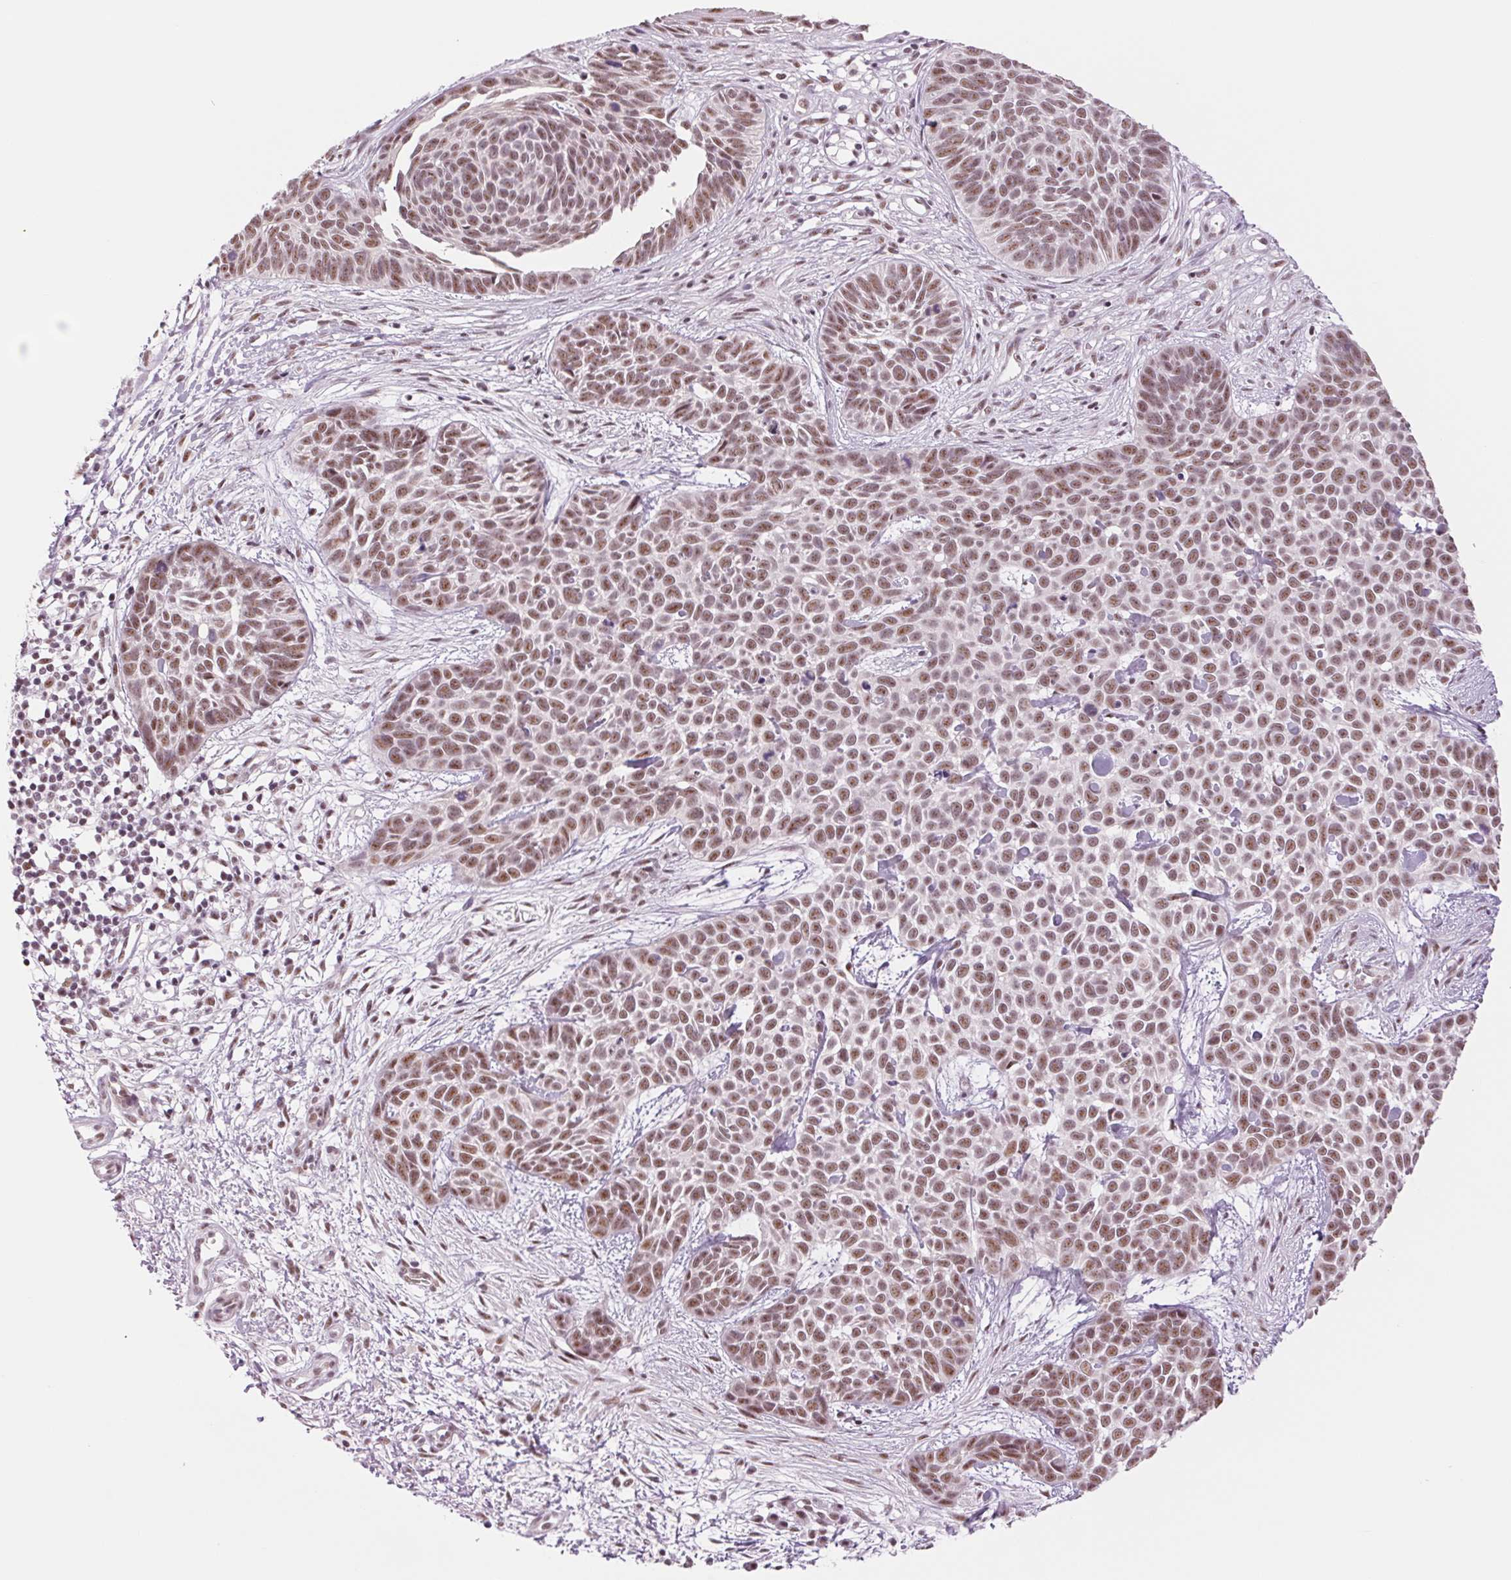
{"staining": {"intensity": "moderate", "quantity": ">75%", "location": "nuclear"}, "tissue": "skin cancer", "cell_type": "Tumor cells", "image_type": "cancer", "snomed": [{"axis": "morphology", "description": "Basal cell carcinoma"}, {"axis": "topography", "description": "Skin"}], "caption": "Protein expression analysis of skin cancer displays moderate nuclear staining in about >75% of tumor cells.", "gene": "ZC3H14", "patient": {"sex": "male", "age": 69}}